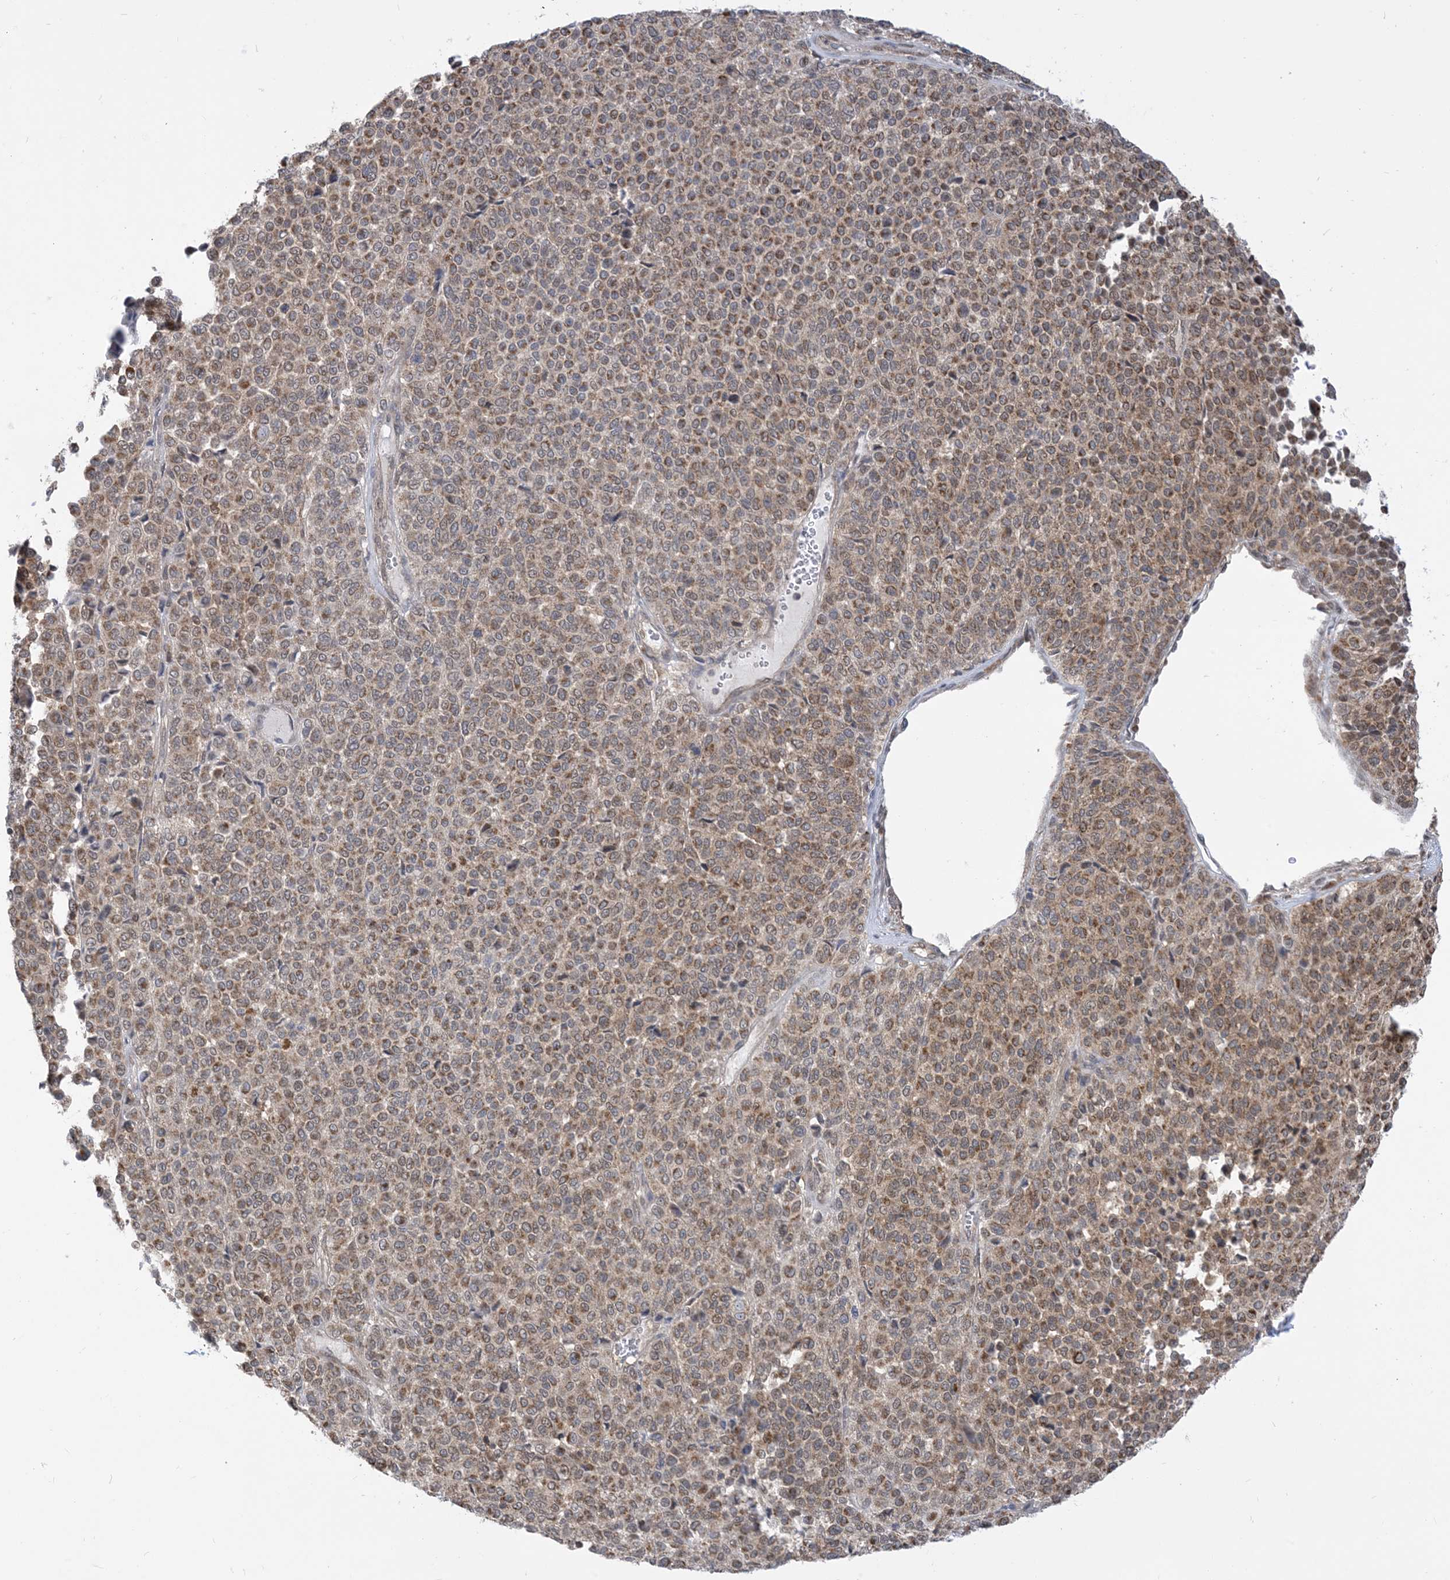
{"staining": {"intensity": "moderate", "quantity": ">75%", "location": "cytoplasmic/membranous"}, "tissue": "melanoma", "cell_type": "Tumor cells", "image_type": "cancer", "snomed": [{"axis": "morphology", "description": "Malignant melanoma, Metastatic site"}, {"axis": "topography", "description": "Pancreas"}], "caption": "About >75% of tumor cells in malignant melanoma (metastatic site) display moderate cytoplasmic/membranous protein staining as visualized by brown immunohistochemical staining.", "gene": "CASP4", "patient": {"sex": "female", "age": 30}}